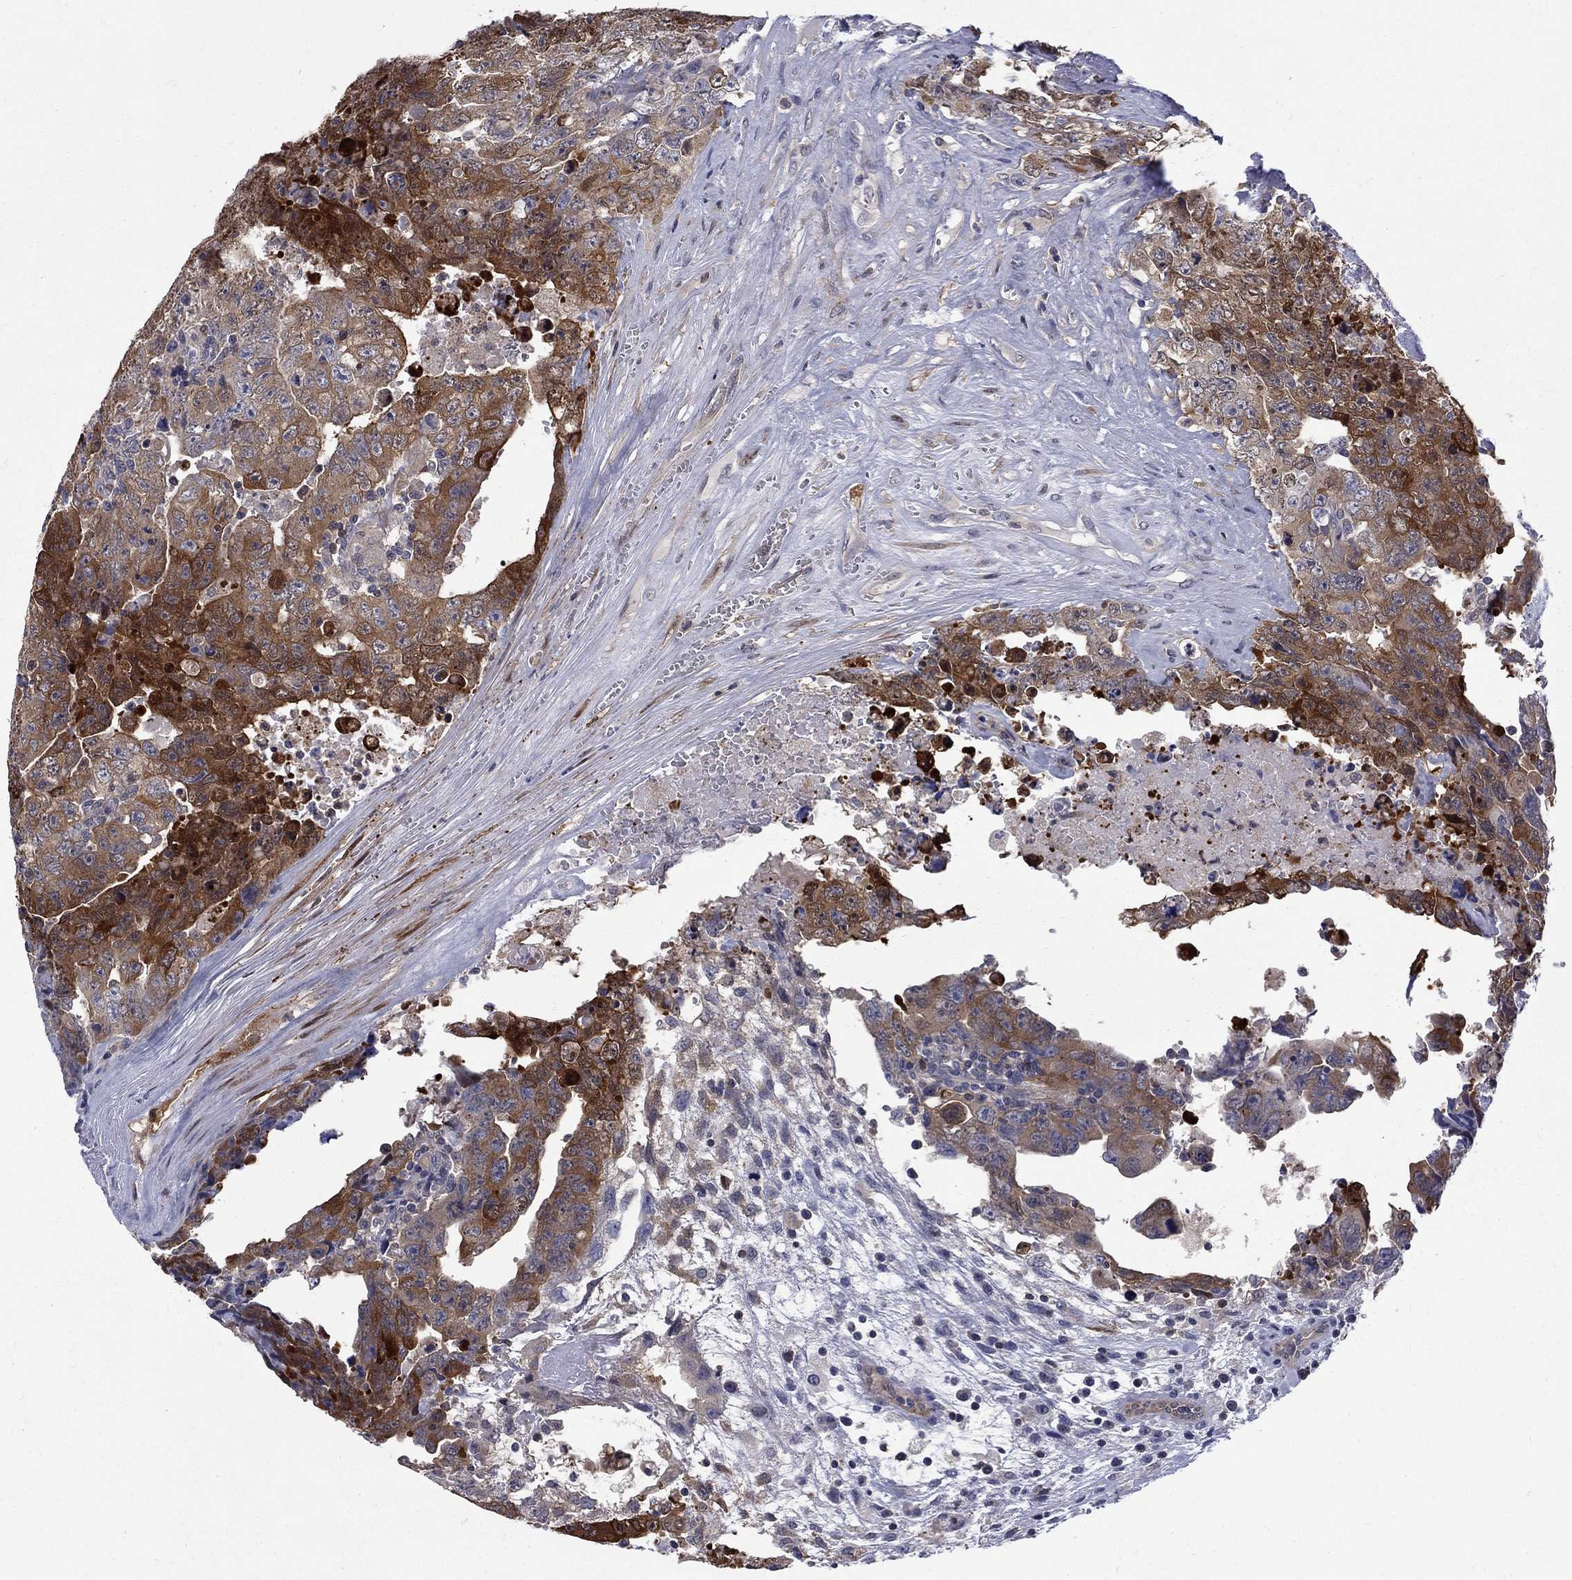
{"staining": {"intensity": "strong", "quantity": ">75%", "location": "cytoplasmic/membranous"}, "tissue": "testis cancer", "cell_type": "Tumor cells", "image_type": "cancer", "snomed": [{"axis": "morphology", "description": "Carcinoma, Embryonal, NOS"}, {"axis": "topography", "description": "Testis"}], "caption": "Protein analysis of embryonal carcinoma (testis) tissue exhibits strong cytoplasmic/membranous staining in approximately >75% of tumor cells.", "gene": "HKDC1", "patient": {"sex": "male", "age": 24}}